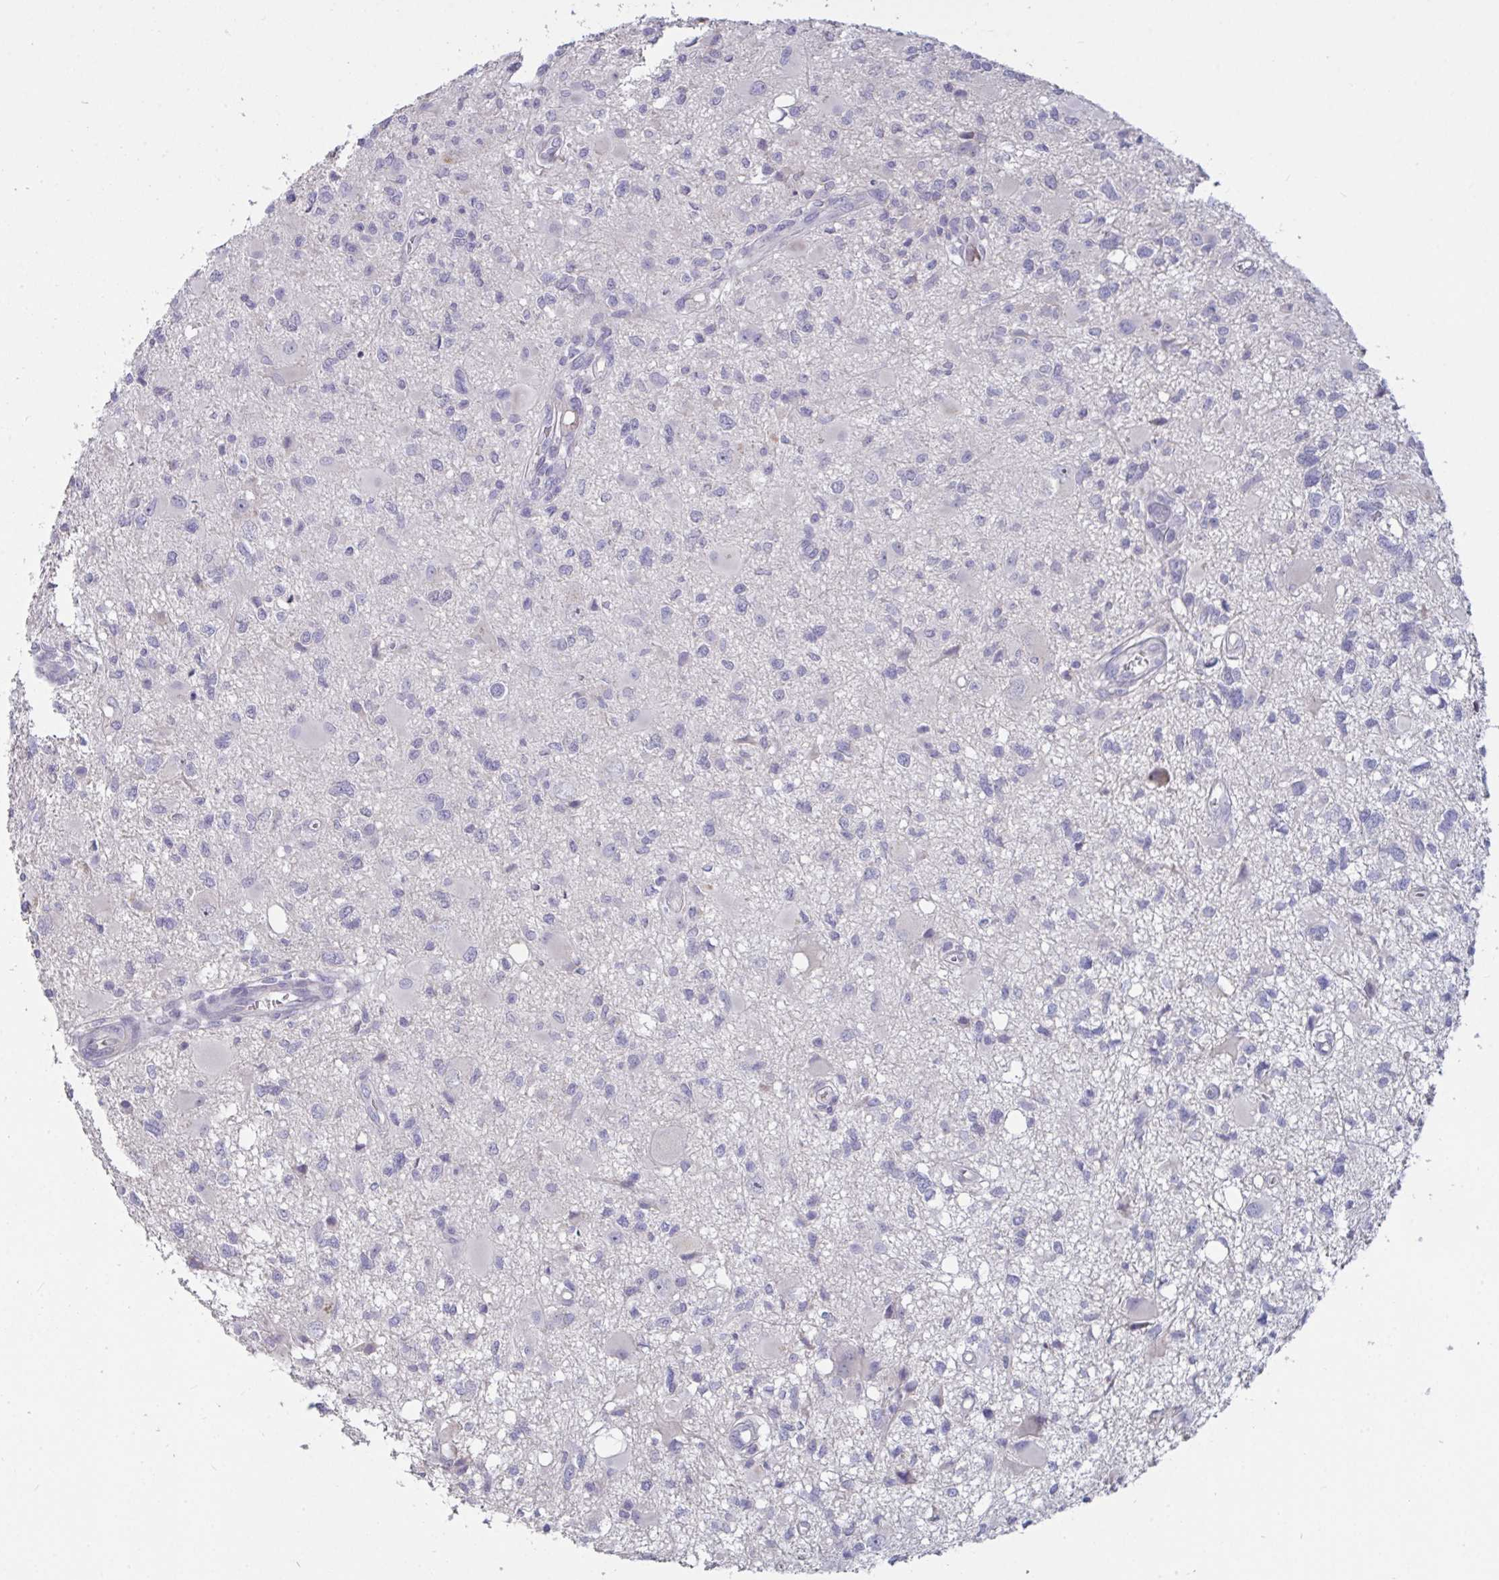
{"staining": {"intensity": "negative", "quantity": "none", "location": "none"}, "tissue": "glioma", "cell_type": "Tumor cells", "image_type": "cancer", "snomed": [{"axis": "morphology", "description": "Glioma, malignant, High grade"}, {"axis": "topography", "description": "Brain"}], "caption": "Tumor cells show no significant staining in glioma. (Stains: DAB immunohistochemistry (IHC) with hematoxylin counter stain, Microscopy: brightfield microscopy at high magnification).", "gene": "MYC", "patient": {"sex": "male", "age": 54}}